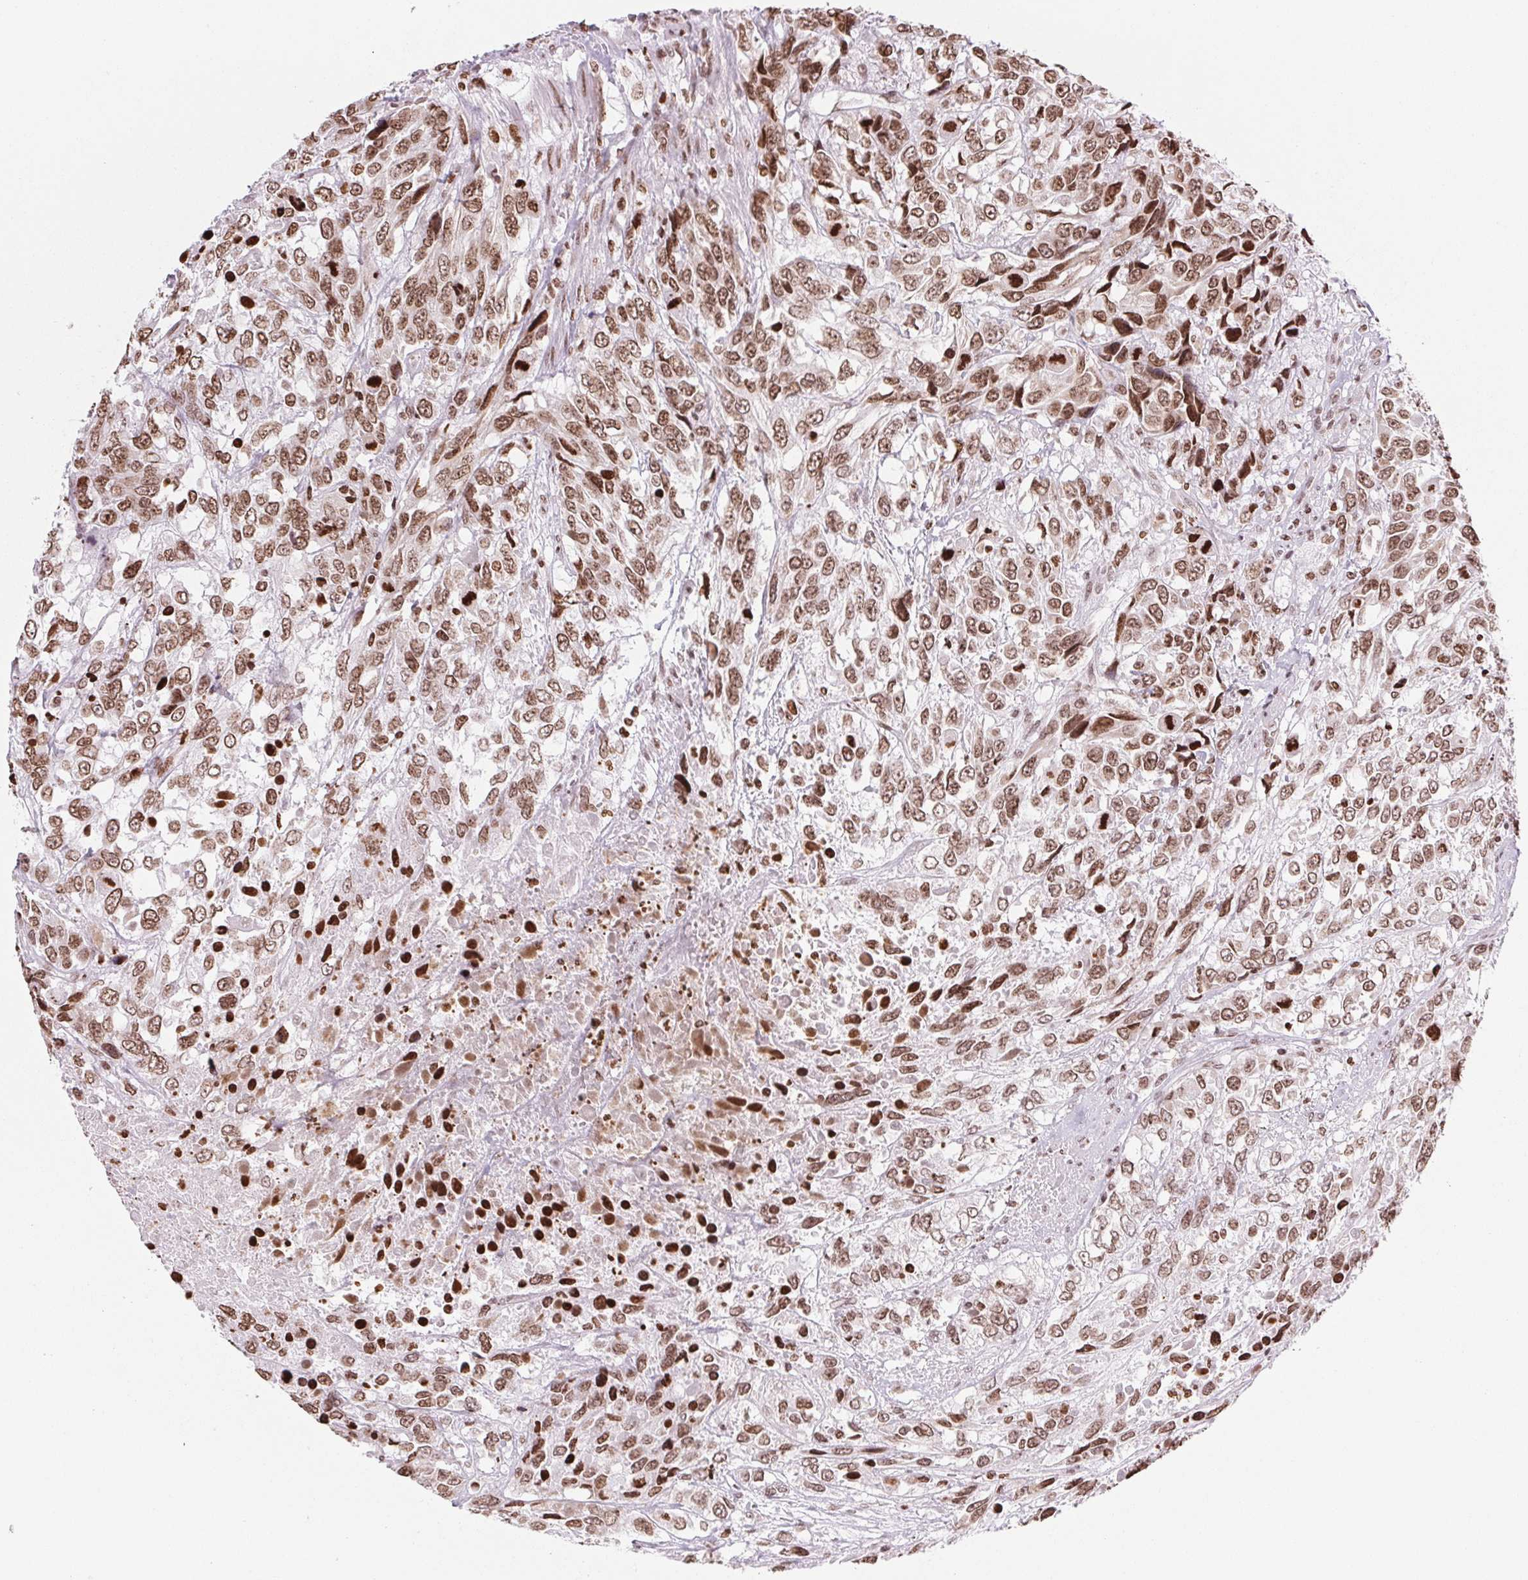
{"staining": {"intensity": "moderate", "quantity": ">75%", "location": "cytoplasmic/membranous,nuclear"}, "tissue": "urothelial cancer", "cell_type": "Tumor cells", "image_type": "cancer", "snomed": [{"axis": "morphology", "description": "Urothelial carcinoma, High grade"}, {"axis": "topography", "description": "Urinary bladder"}], "caption": "Urothelial carcinoma (high-grade) was stained to show a protein in brown. There is medium levels of moderate cytoplasmic/membranous and nuclear expression in approximately >75% of tumor cells.", "gene": "SMIM12", "patient": {"sex": "female", "age": 70}}